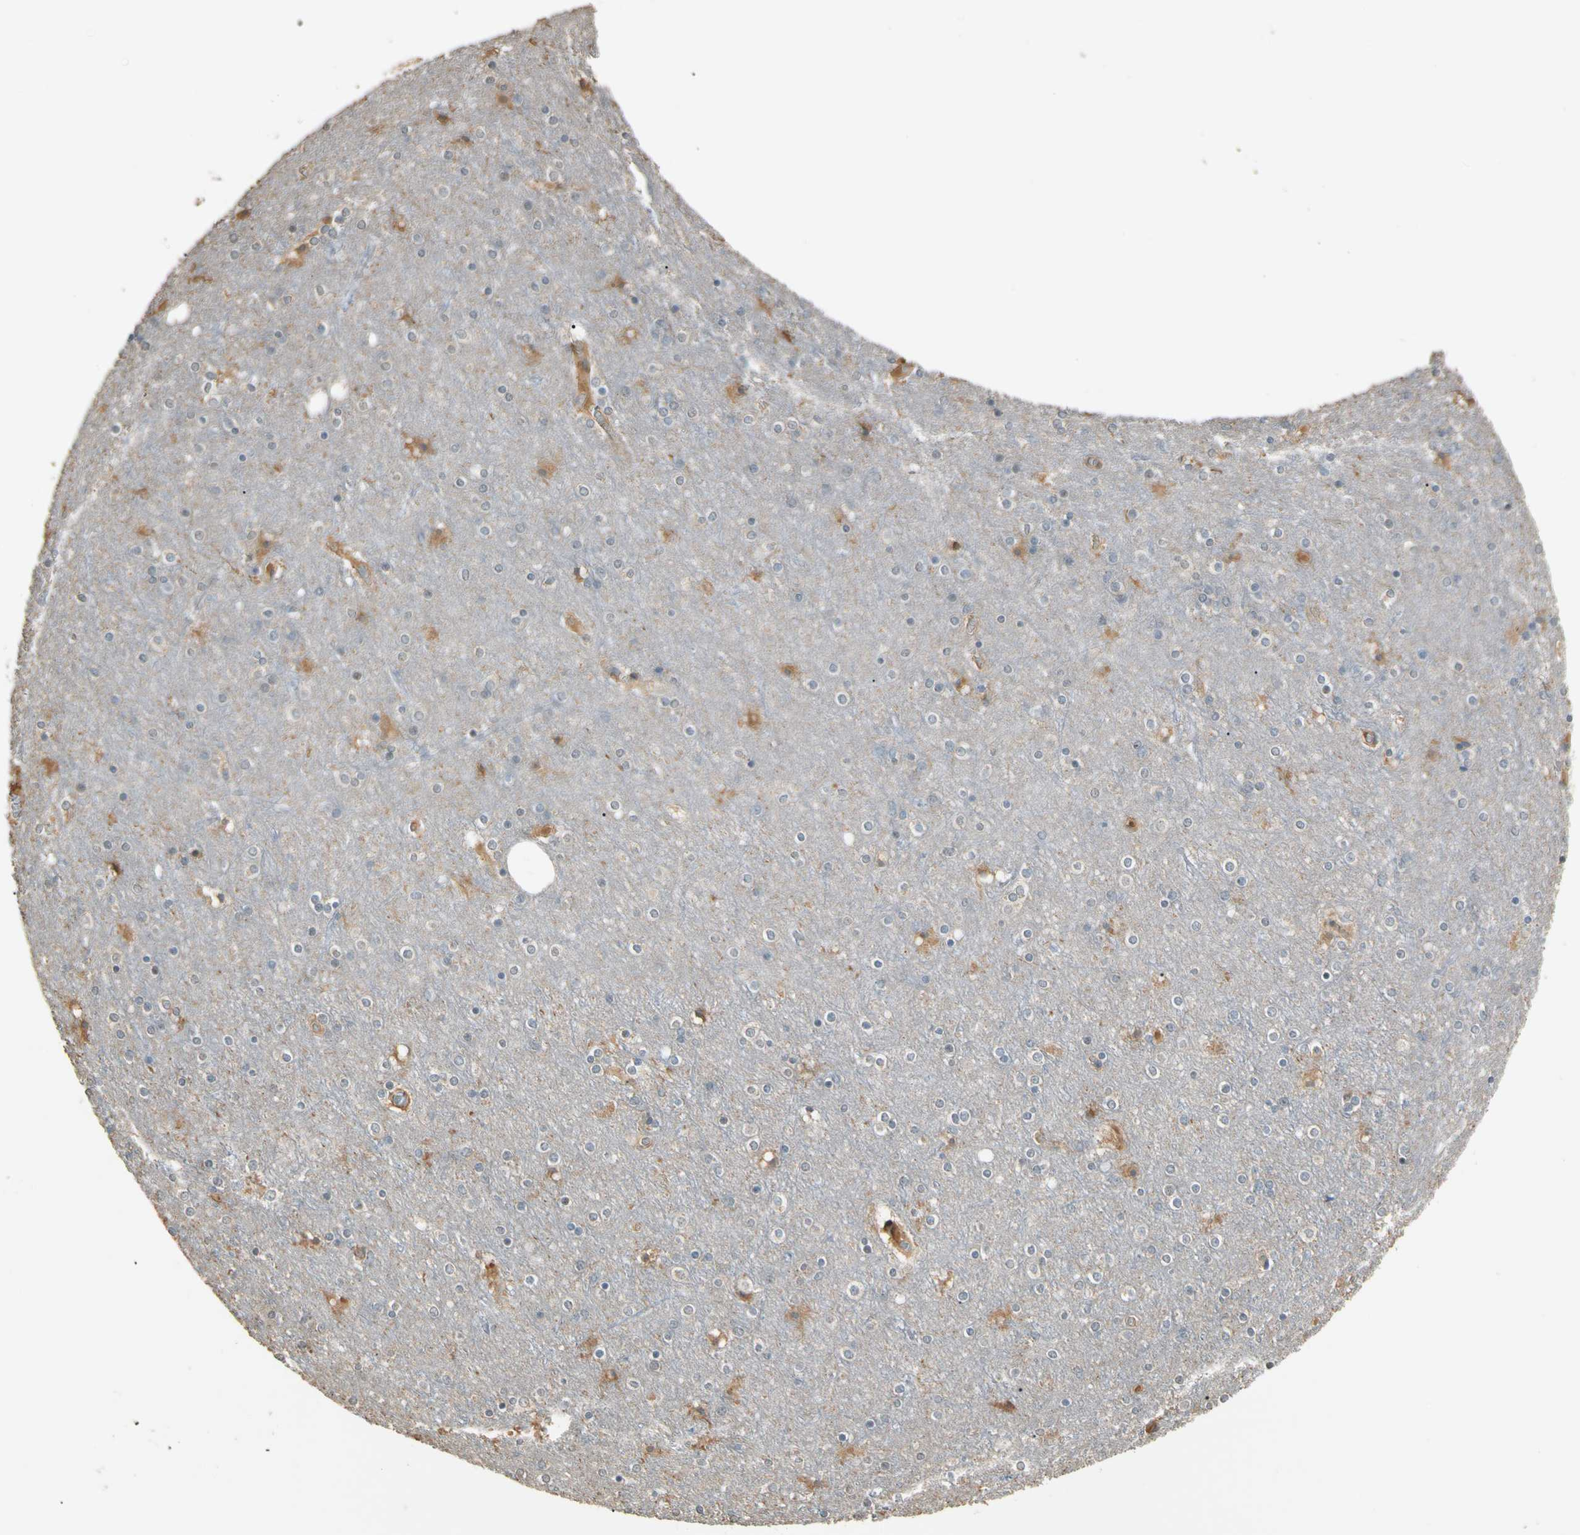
{"staining": {"intensity": "negative", "quantity": "none", "location": "none"}, "tissue": "cerebral cortex", "cell_type": "Endothelial cells", "image_type": "normal", "snomed": [{"axis": "morphology", "description": "Normal tissue, NOS"}, {"axis": "topography", "description": "Cerebral cortex"}], "caption": "High power microscopy histopathology image of an IHC micrograph of normal cerebral cortex, revealing no significant staining in endothelial cells. (Stains: DAB immunohistochemistry with hematoxylin counter stain, Microscopy: brightfield microscopy at high magnification).", "gene": "CDH6", "patient": {"sex": "female", "age": 54}}